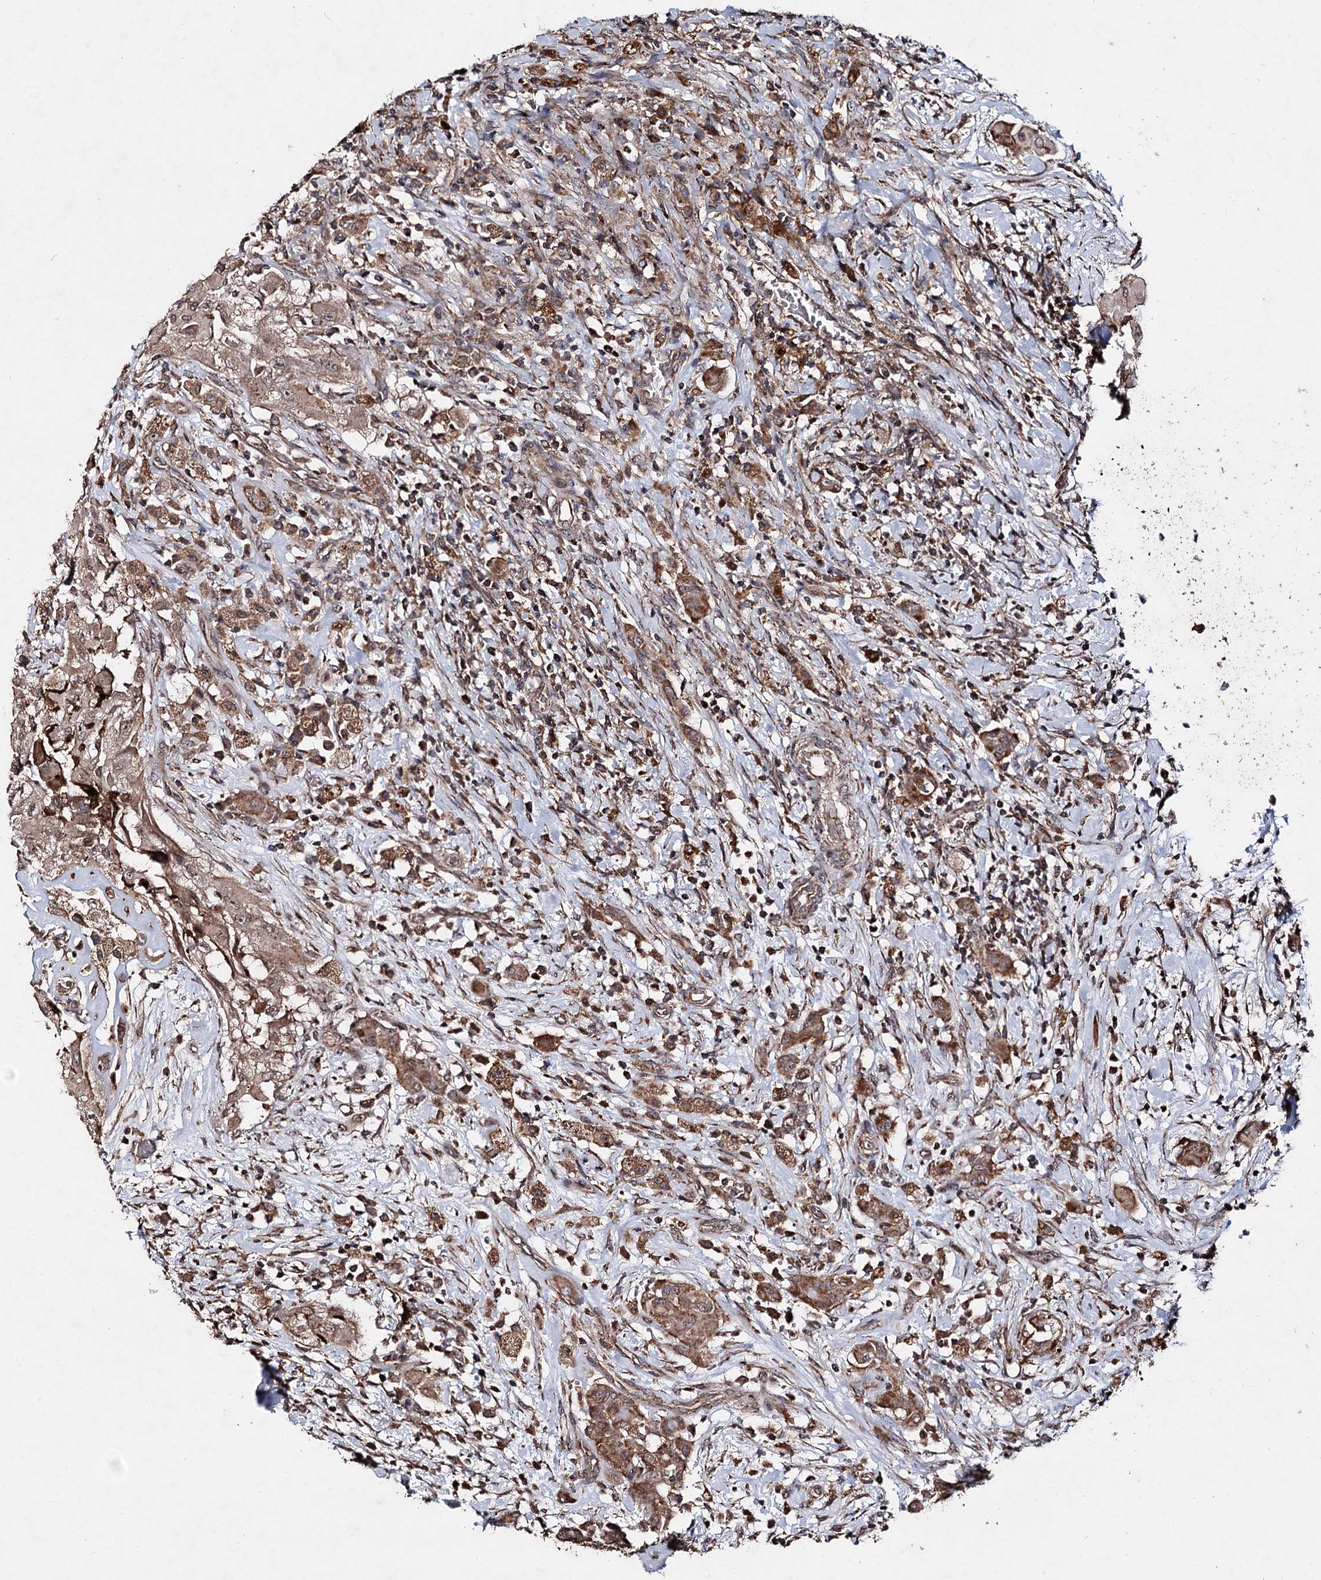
{"staining": {"intensity": "moderate", "quantity": ">75%", "location": "cytoplasmic/membranous"}, "tissue": "thyroid cancer", "cell_type": "Tumor cells", "image_type": "cancer", "snomed": [{"axis": "morphology", "description": "Papillary adenocarcinoma, NOS"}, {"axis": "topography", "description": "Thyroid gland"}], "caption": "A medium amount of moderate cytoplasmic/membranous staining is seen in about >75% of tumor cells in thyroid cancer tissue.", "gene": "MINDY3", "patient": {"sex": "female", "age": 59}}